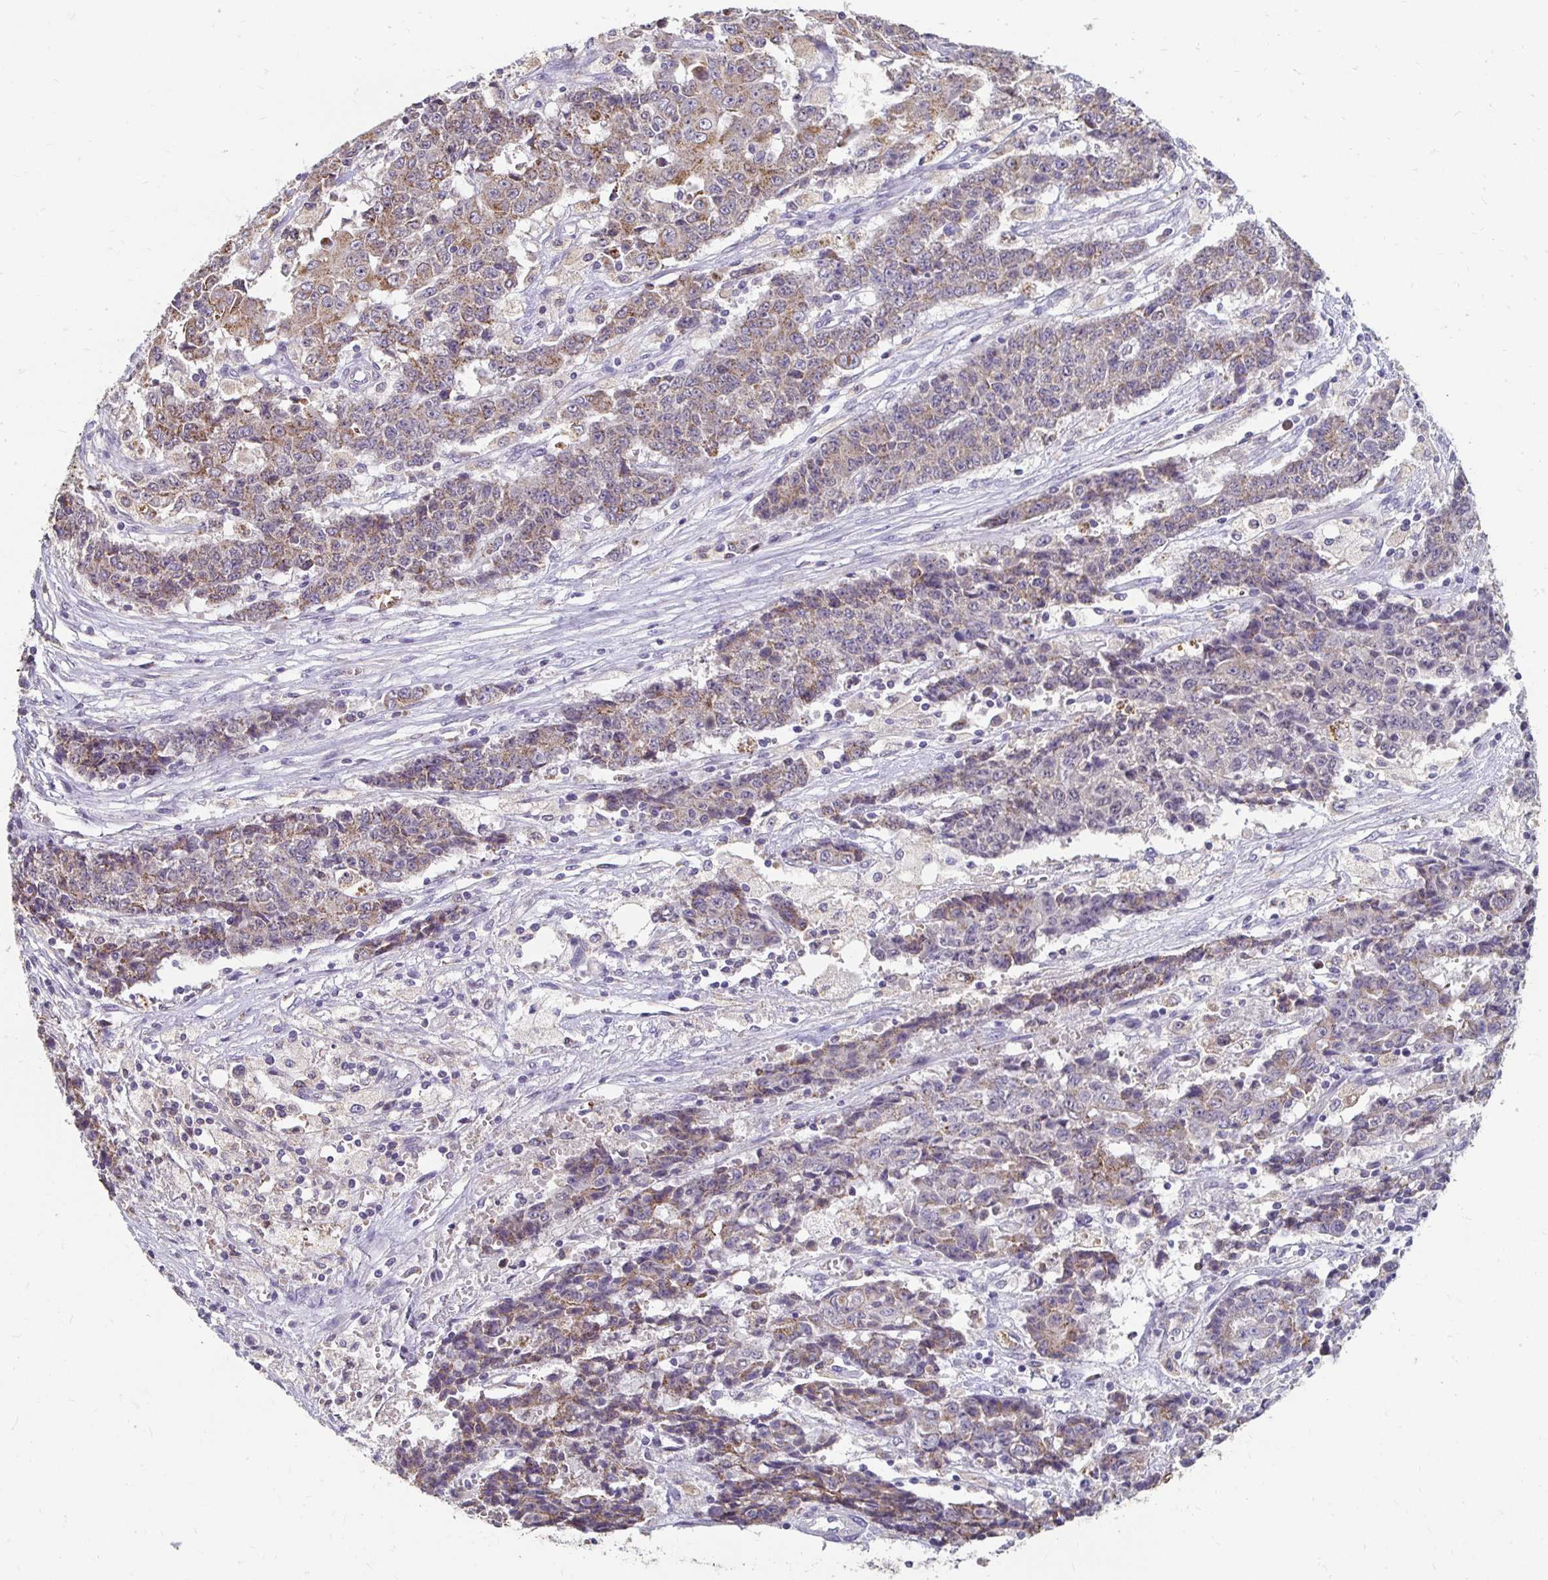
{"staining": {"intensity": "moderate", "quantity": "25%-75%", "location": "cytoplasmic/membranous"}, "tissue": "ovarian cancer", "cell_type": "Tumor cells", "image_type": "cancer", "snomed": [{"axis": "morphology", "description": "Carcinoma, endometroid"}, {"axis": "topography", "description": "Ovary"}], "caption": "Moderate cytoplasmic/membranous expression is present in about 25%-75% of tumor cells in ovarian cancer (endometroid carcinoma).", "gene": "GK2", "patient": {"sex": "female", "age": 42}}